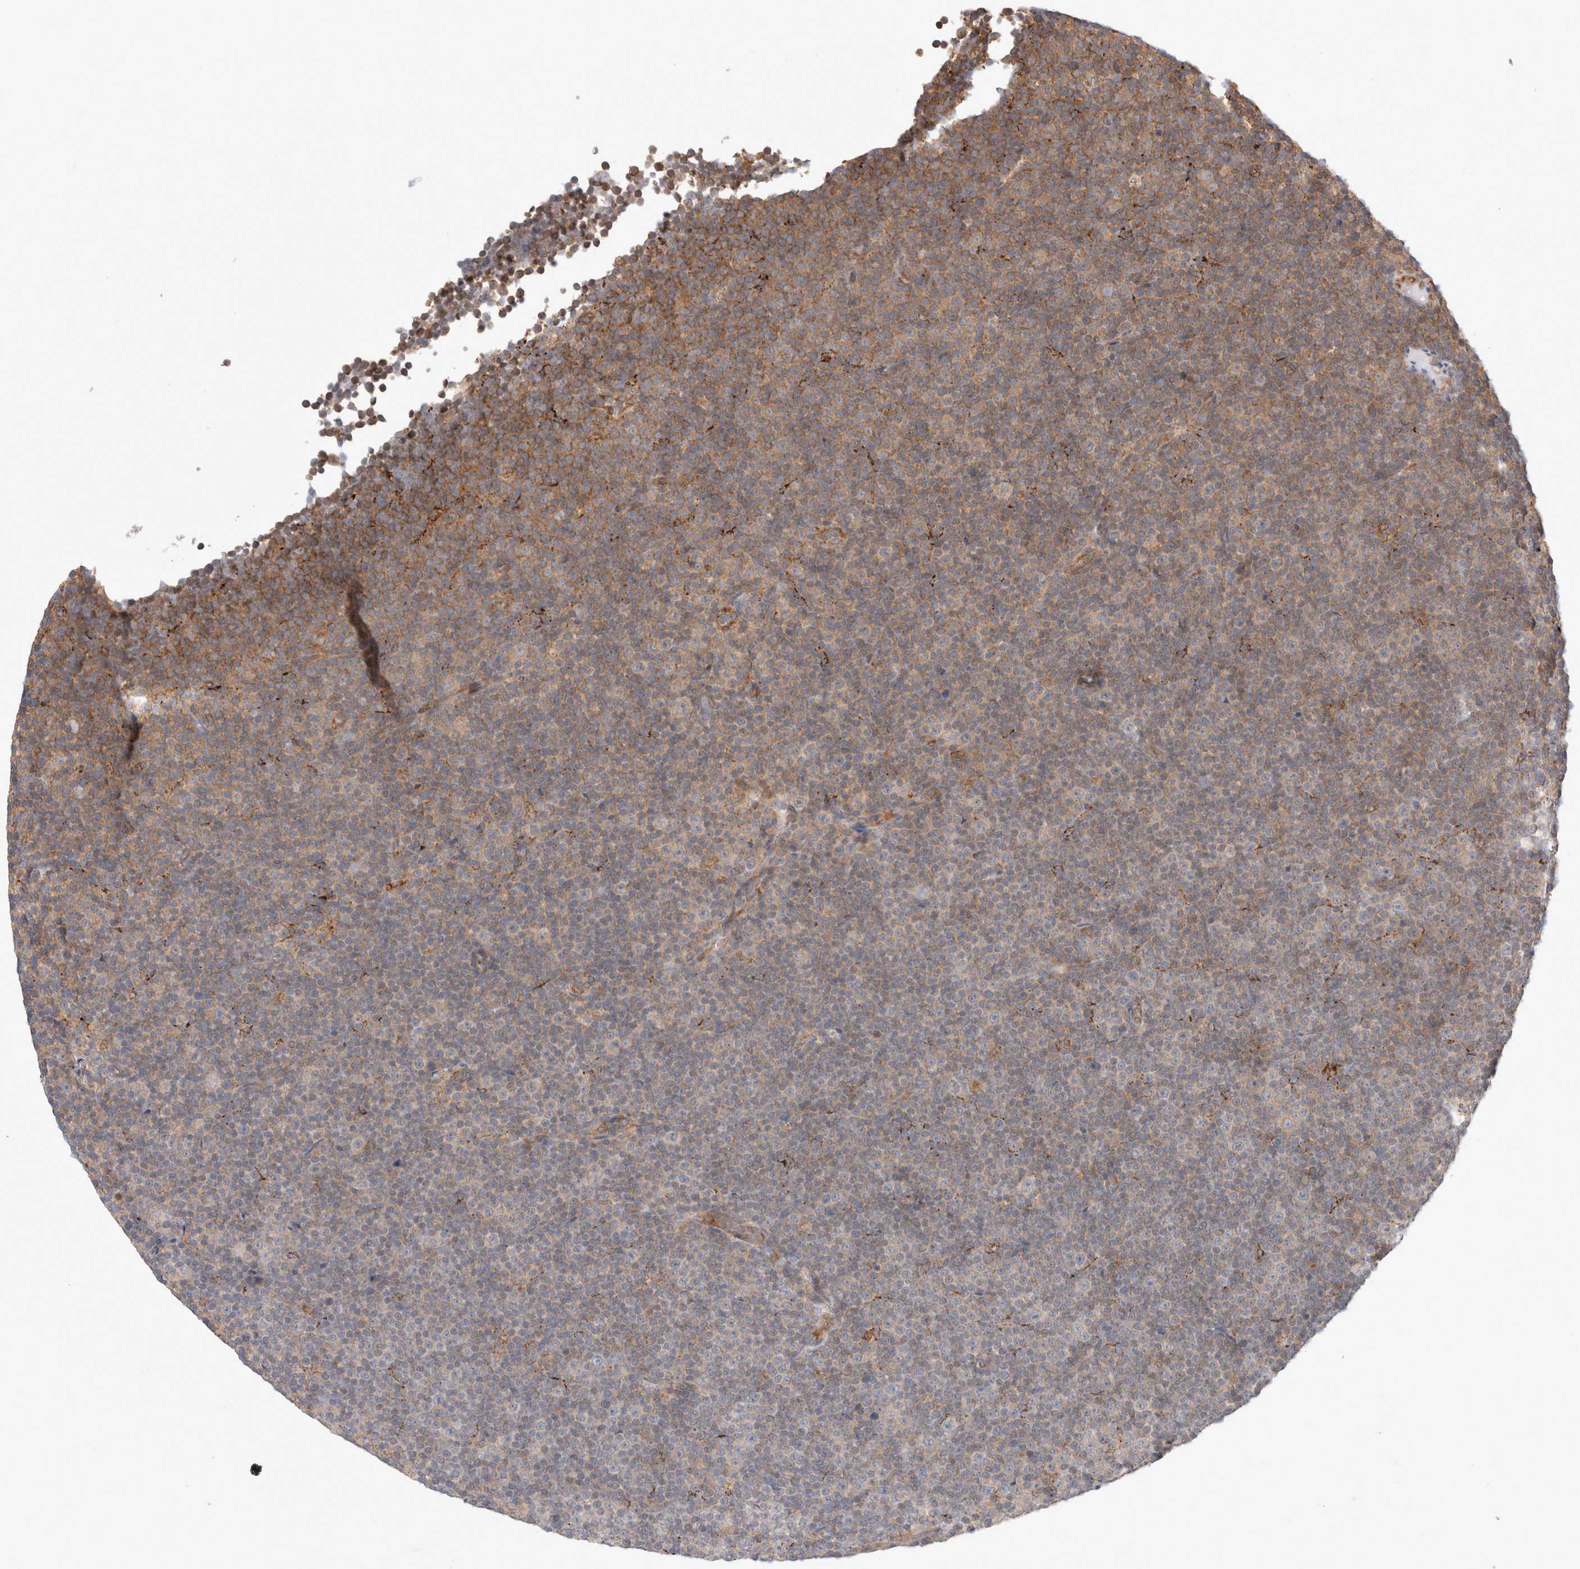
{"staining": {"intensity": "weak", "quantity": "<25%", "location": "cytoplasmic/membranous"}, "tissue": "lymphoma", "cell_type": "Tumor cells", "image_type": "cancer", "snomed": [{"axis": "morphology", "description": "Malignant lymphoma, non-Hodgkin's type, Low grade"}, {"axis": "topography", "description": "Lymph node"}], "caption": "An immunohistochemistry (IHC) image of lymphoma is shown. There is no staining in tumor cells of lymphoma.", "gene": "HROB", "patient": {"sex": "female", "age": 67}}